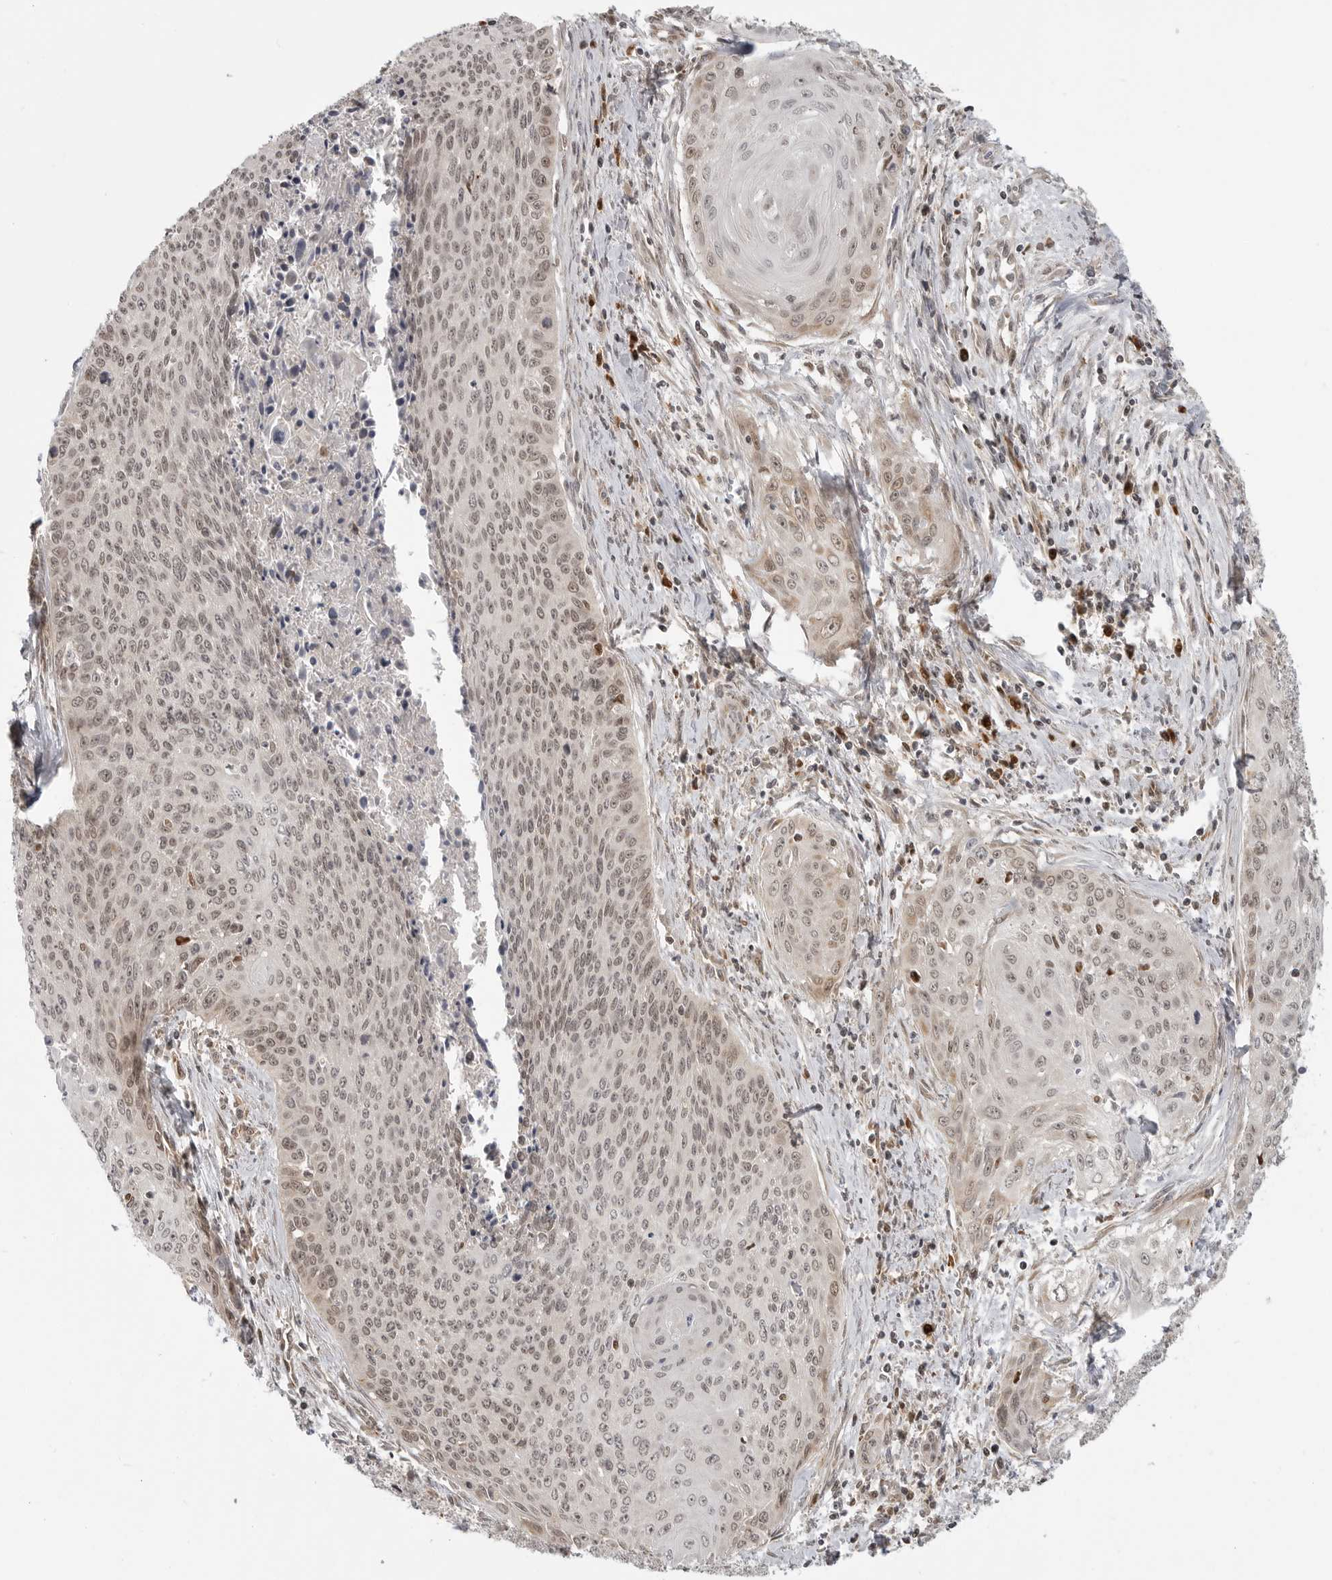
{"staining": {"intensity": "weak", "quantity": ">75%", "location": "nuclear"}, "tissue": "cervical cancer", "cell_type": "Tumor cells", "image_type": "cancer", "snomed": [{"axis": "morphology", "description": "Squamous cell carcinoma, NOS"}, {"axis": "topography", "description": "Cervix"}], "caption": "Squamous cell carcinoma (cervical) was stained to show a protein in brown. There is low levels of weak nuclear expression in approximately >75% of tumor cells. Nuclei are stained in blue.", "gene": "CEP295NL", "patient": {"sex": "female", "age": 55}}